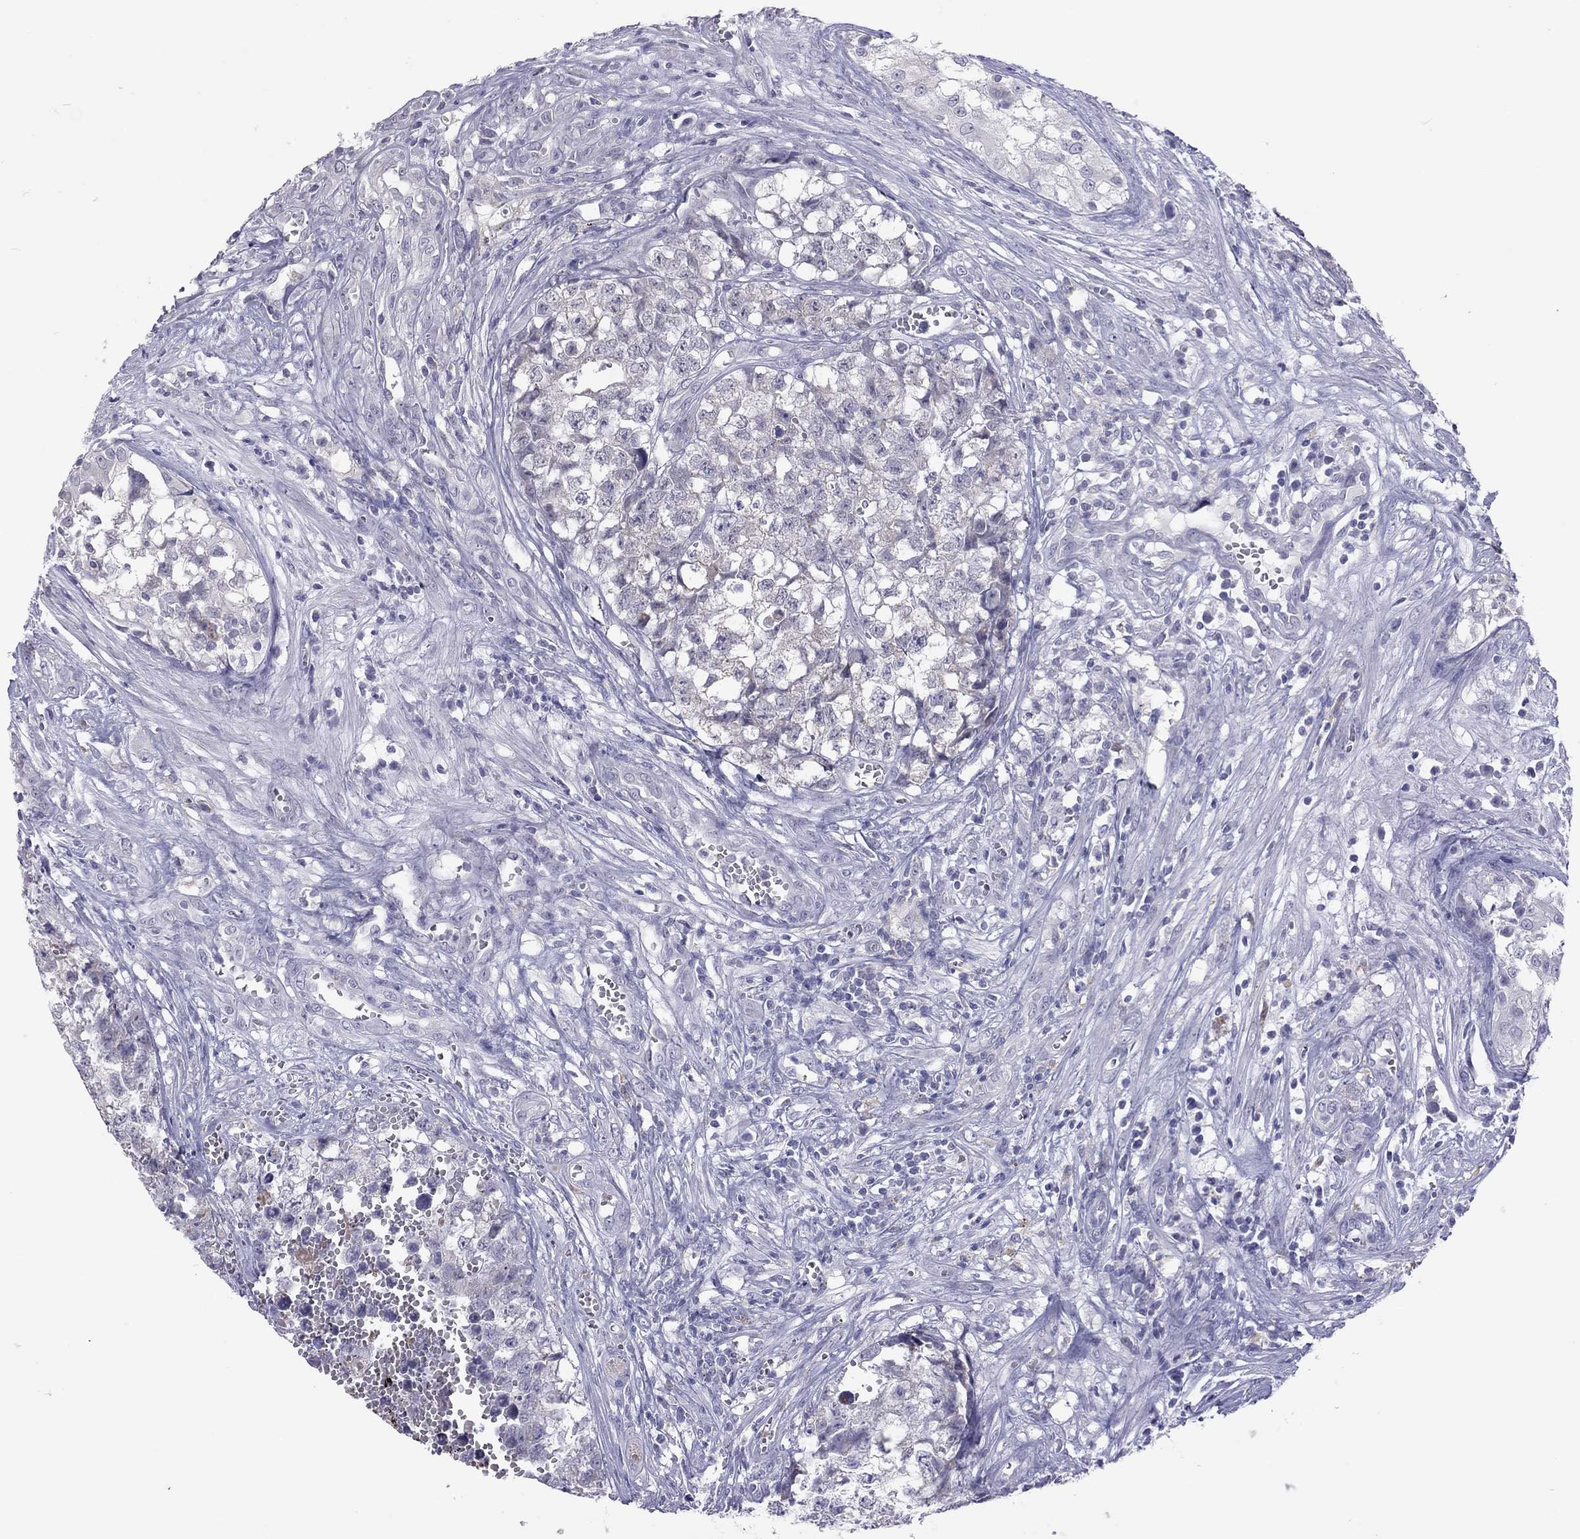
{"staining": {"intensity": "negative", "quantity": "none", "location": "none"}, "tissue": "testis cancer", "cell_type": "Tumor cells", "image_type": "cancer", "snomed": [{"axis": "morphology", "description": "Seminoma, NOS"}, {"axis": "morphology", "description": "Carcinoma, Embryonal, NOS"}, {"axis": "topography", "description": "Testis"}], "caption": "The photomicrograph demonstrates no significant expression in tumor cells of testis cancer.", "gene": "PPP1R3A", "patient": {"sex": "male", "age": 22}}